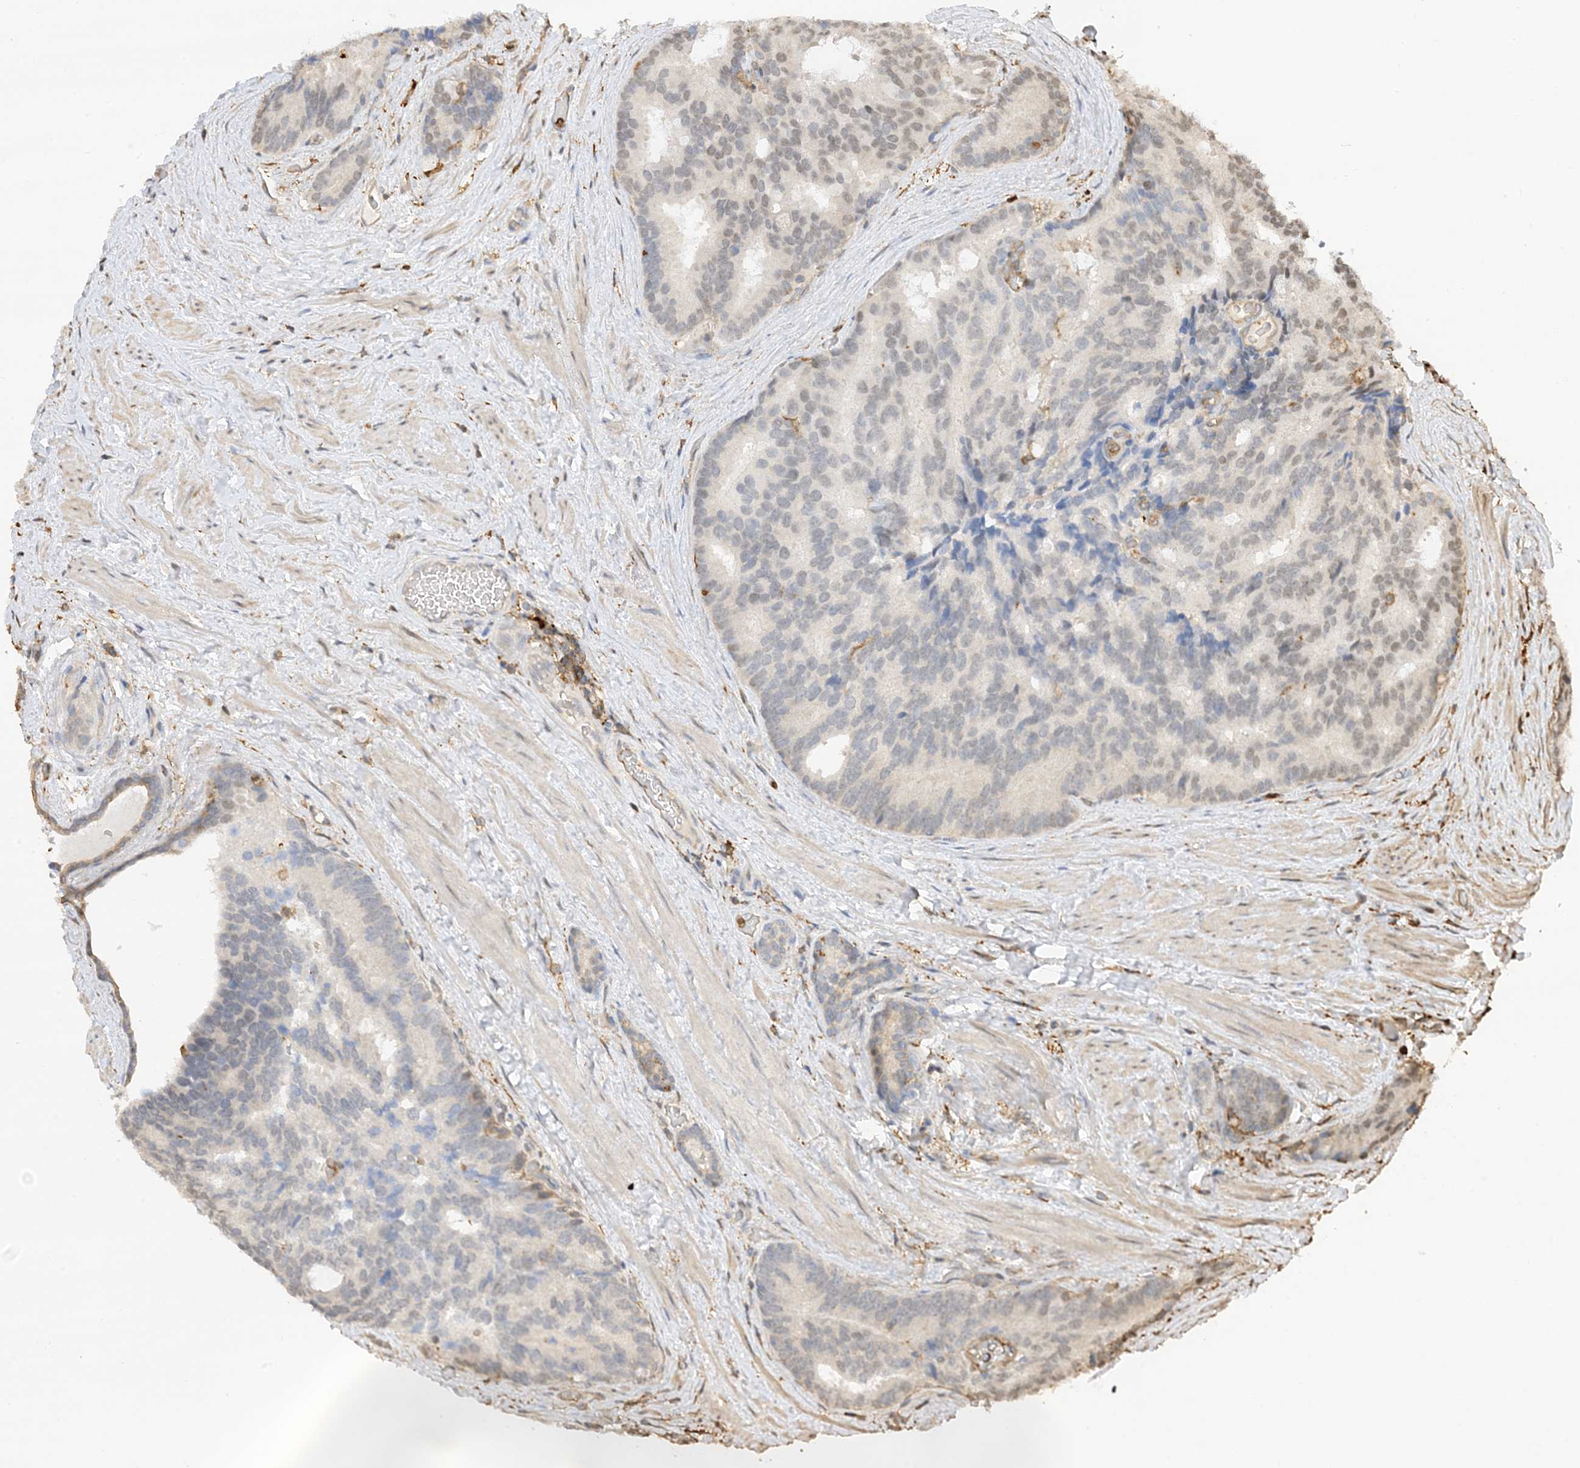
{"staining": {"intensity": "negative", "quantity": "none", "location": "none"}, "tissue": "prostate cancer", "cell_type": "Tumor cells", "image_type": "cancer", "snomed": [{"axis": "morphology", "description": "Adenocarcinoma, Low grade"}, {"axis": "topography", "description": "Prostate"}], "caption": "The image demonstrates no staining of tumor cells in prostate cancer (low-grade adenocarcinoma).", "gene": "PHACTR2", "patient": {"sex": "male", "age": 71}}